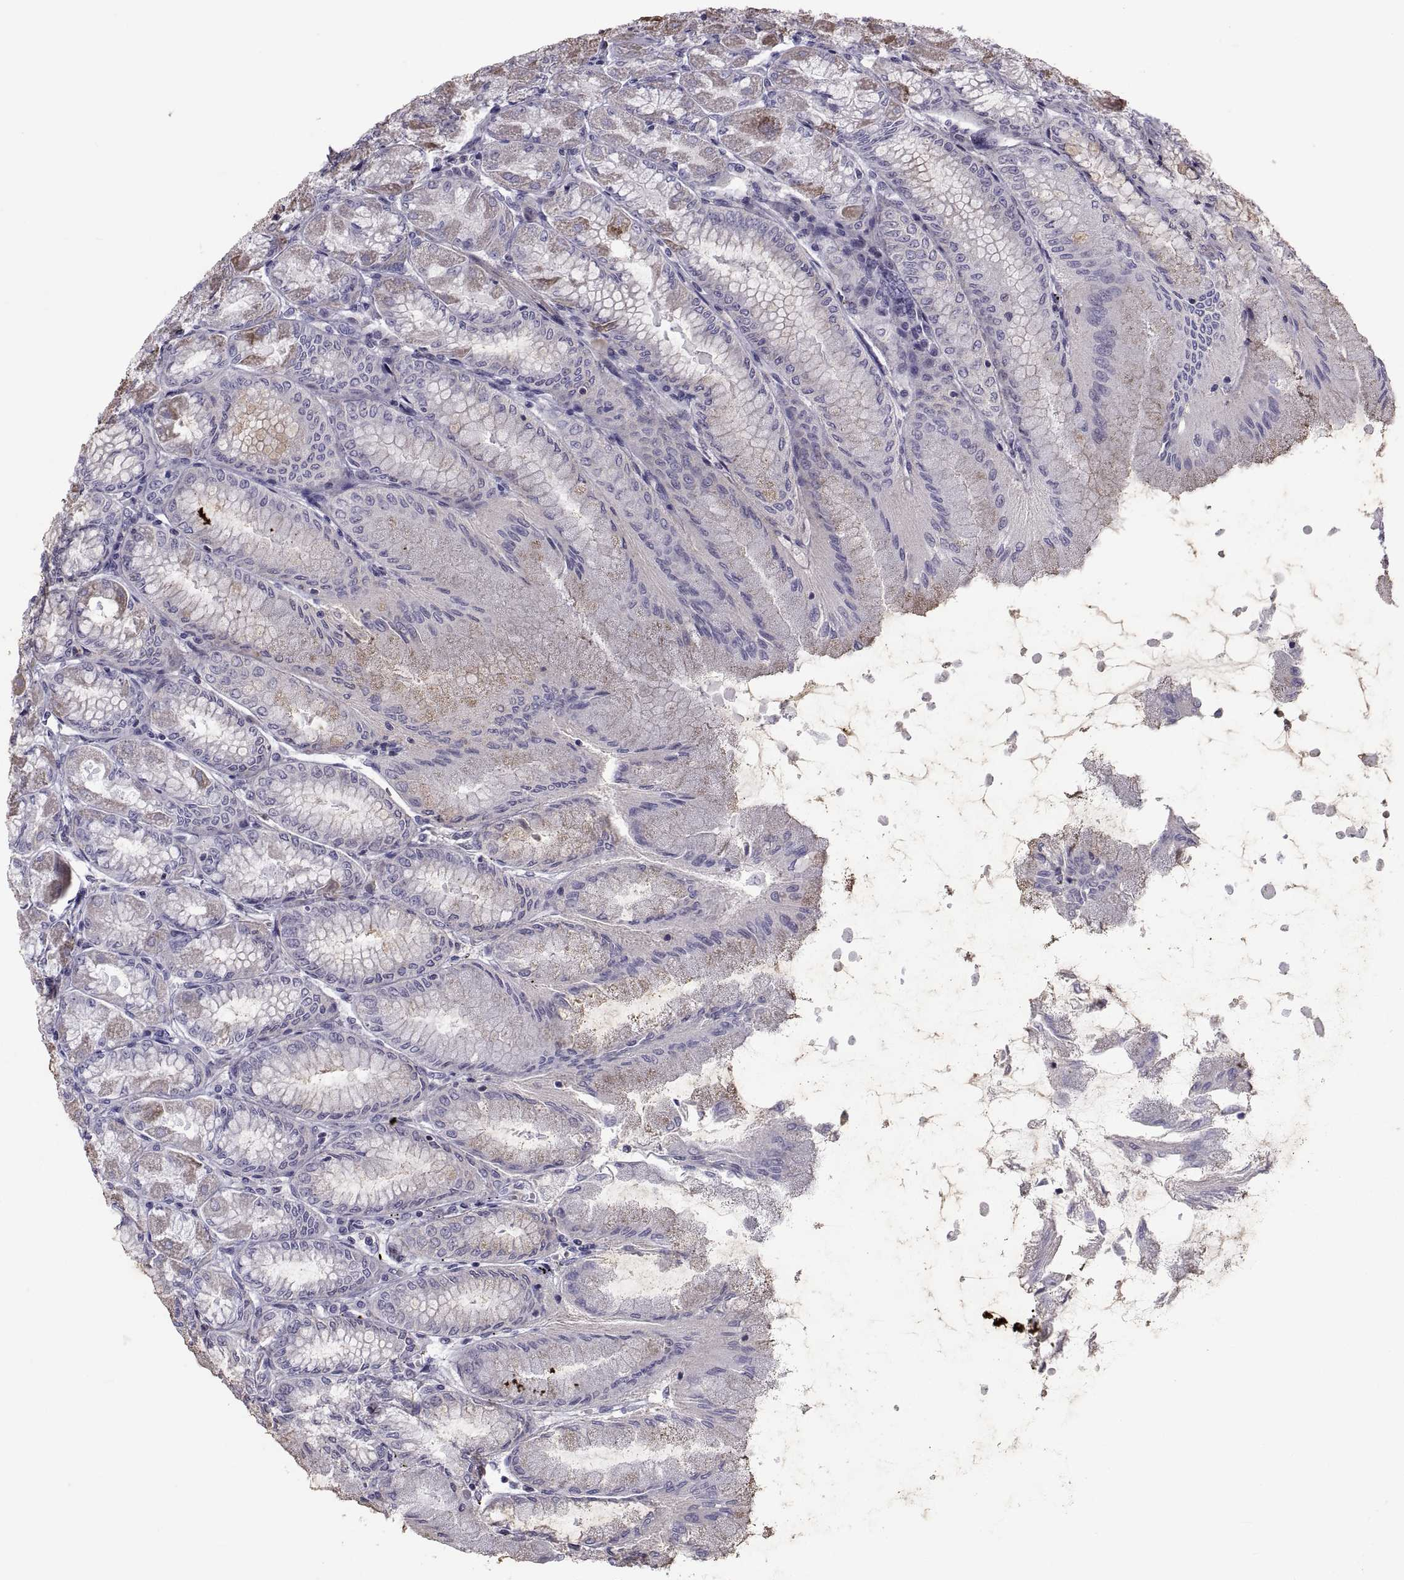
{"staining": {"intensity": "moderate", "quantity": "<25%", "location": "cytoplasmic/membranous"}, "tissue": "stomach", "cell_type": "Glandular cells", "image_type": "normal", "snomed": [{"axis": "morphology", "description": "Normal tissue, NOS"}, {"axis": "topography", "description": "Stomach, upper"}], "caption": "Glandular cells display moderate cytoplasmic/membranous expression in approximately <25% of cells in unremarkable stomach.", "gene": "ANO1", "patient": {"sex": "male", "age": 60}}